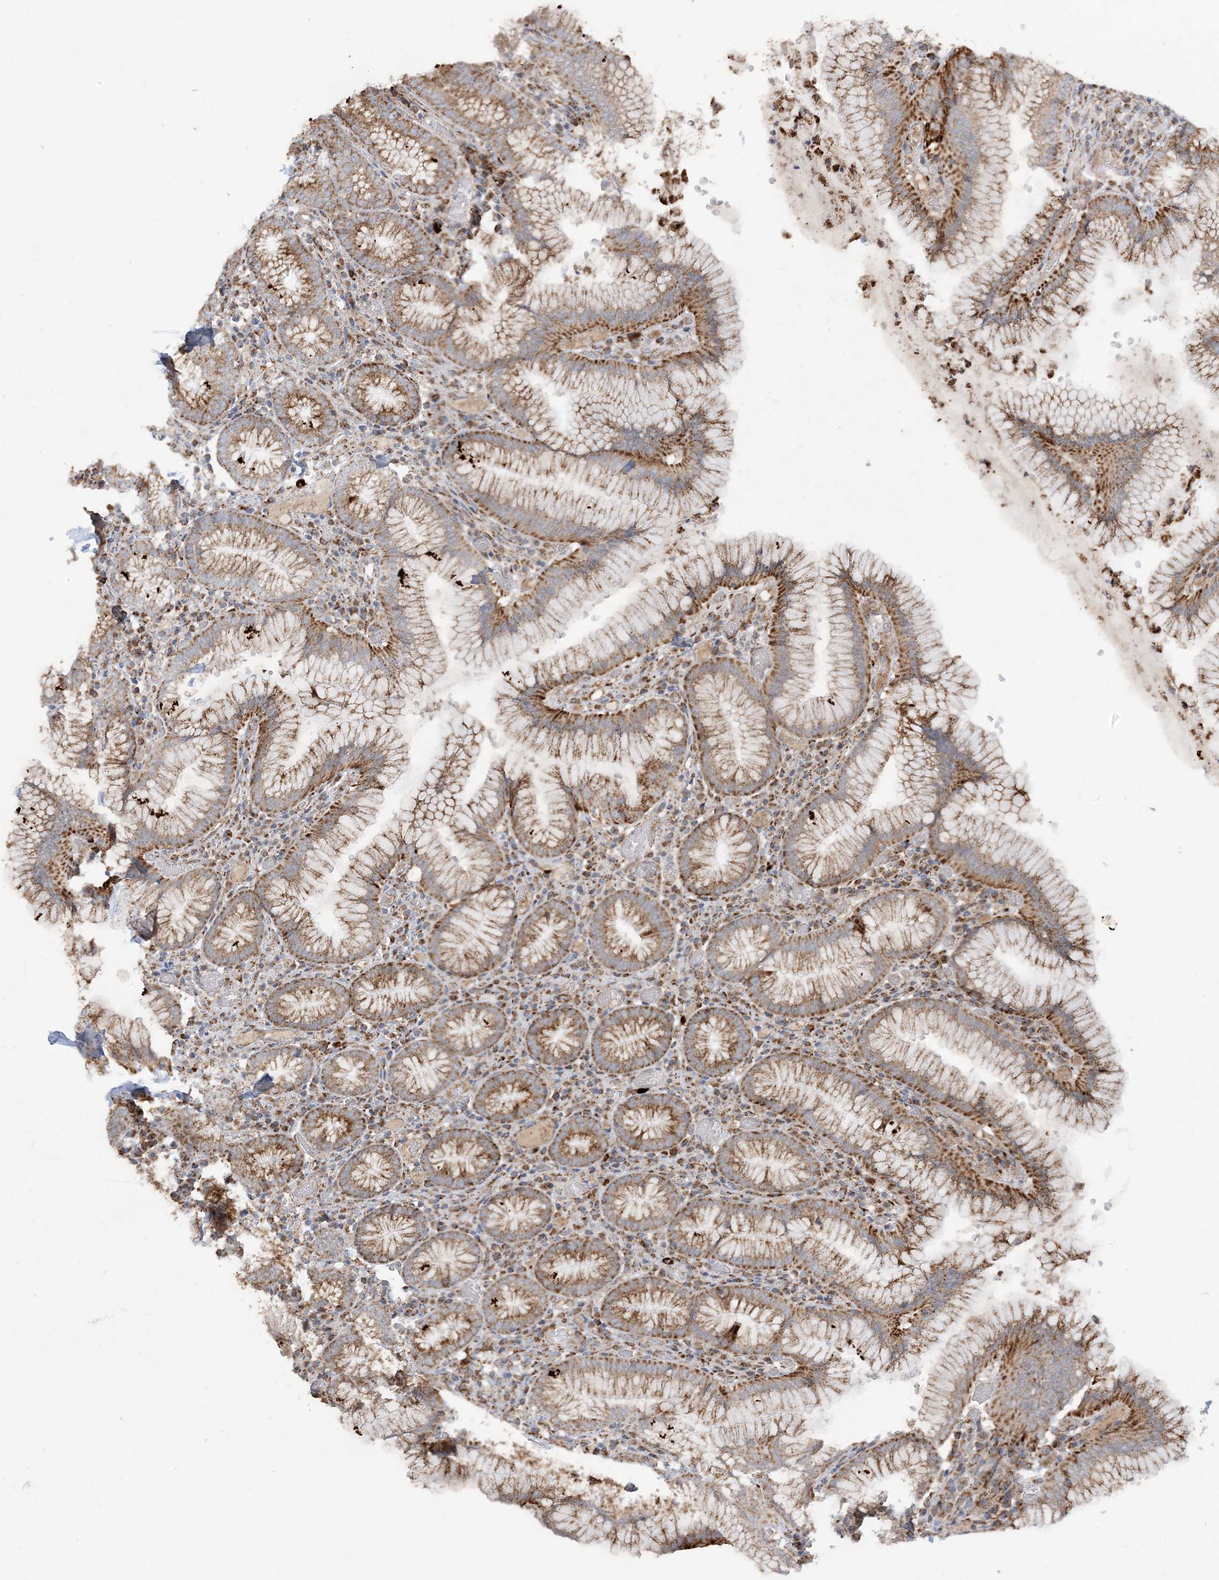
{"staining": {"intensity": "strong", "quantity": ">75%", "location": "cytoplasmic/membranous"}, "tissue": "stomach", "cell_type": "Glandular cells", "image_type": "normal", "snomed": [{"axis": "morphology", "description": "Normal tissue, NOS"}, {"axis": "topography", "description": "Stomach"}], "caption": "Stomach stained with a brown dye displays strong cytoplasmic/membranous positive positivity in about >75% of glandular cells.", "gene": "NDUFAF3", "patient": {"sex": "male", "age": 55}}